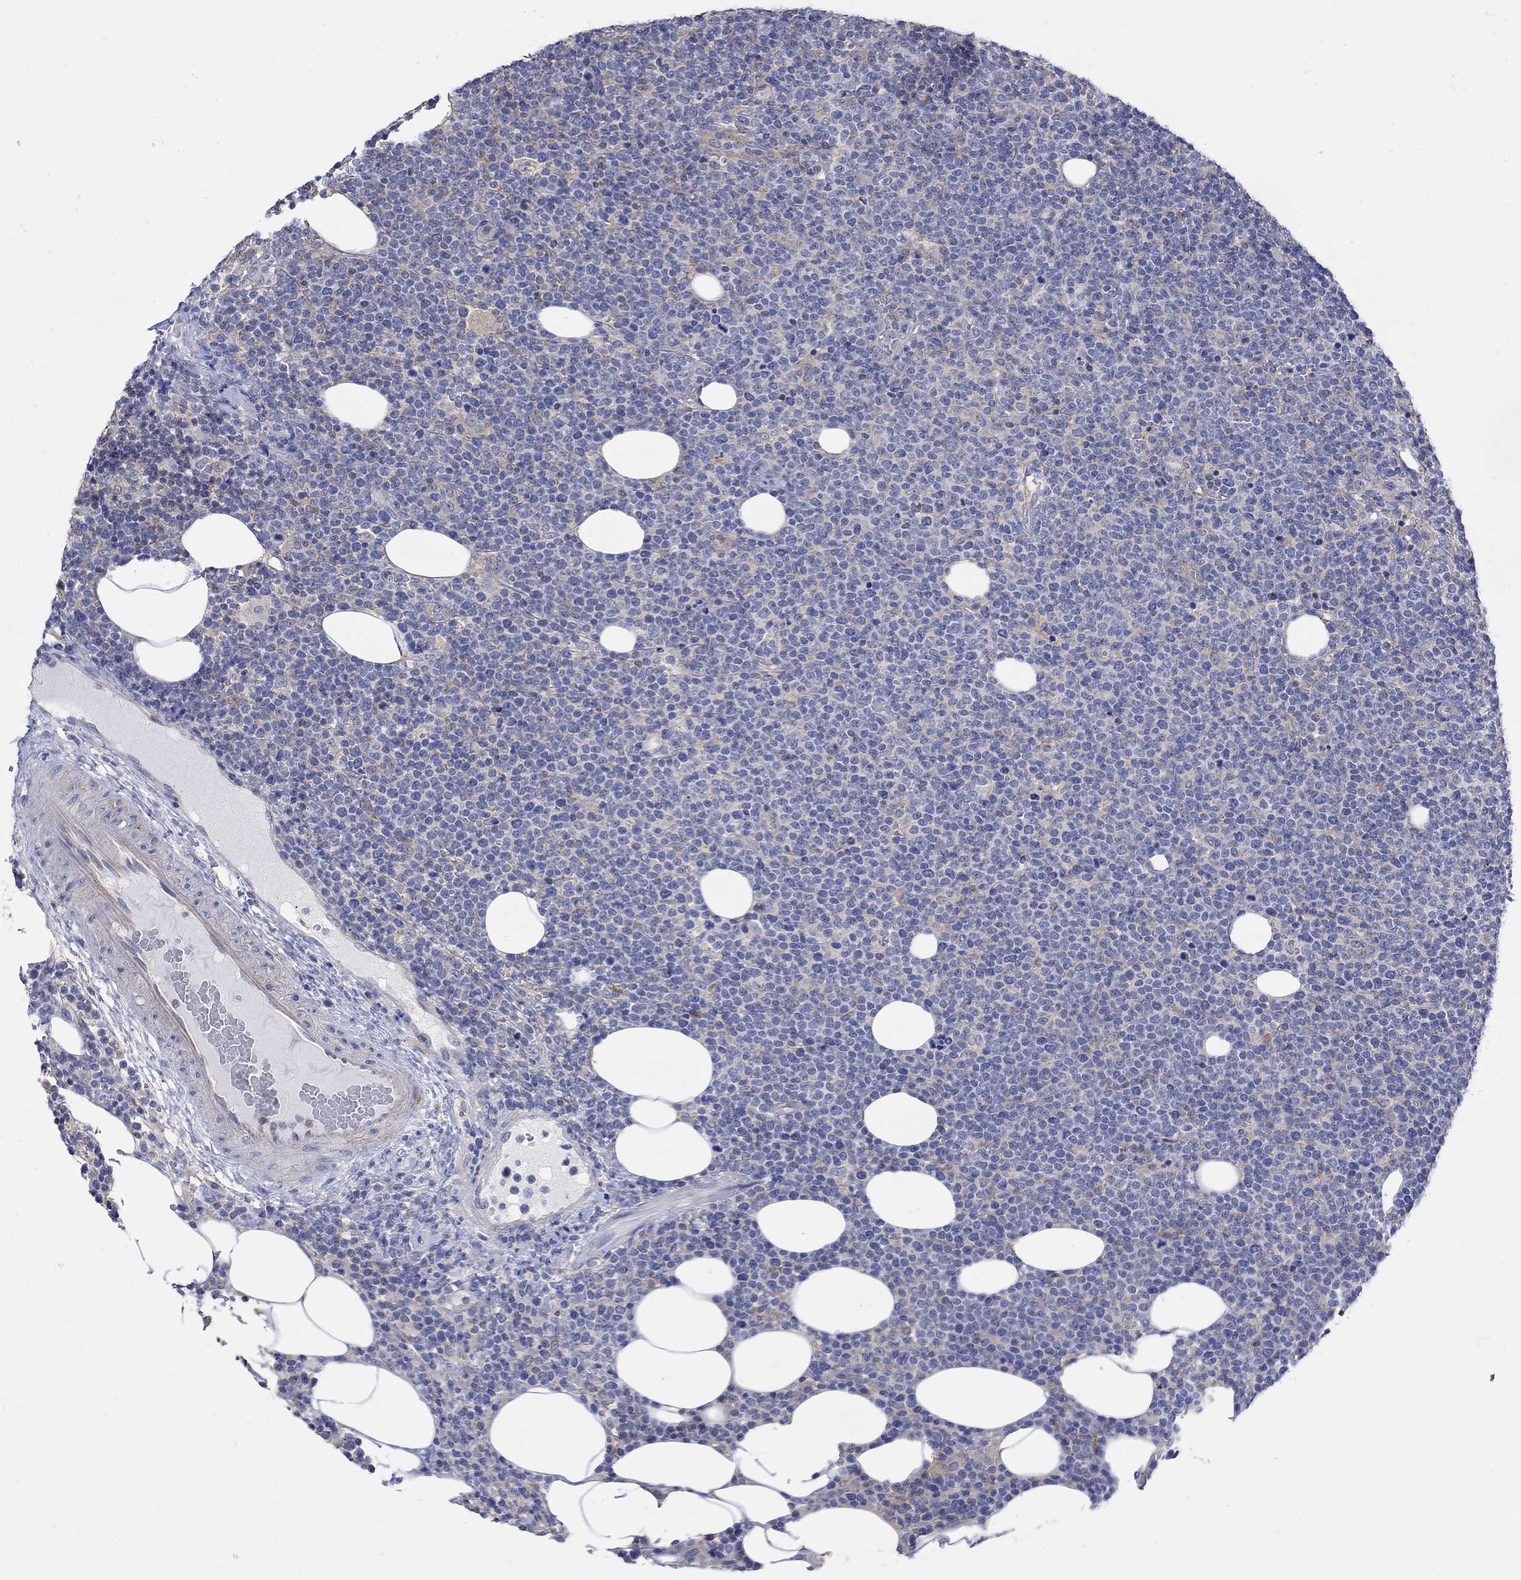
{"staining": {"intensity": "negative", "quantity": "none", "location": "none"}, "tissue": "lymphoma", "cell_type": "Tumor cells", "image_type": "cancer", "snomed": [{"axis": "morphology", "description": "Malignant lymphoma, non-Hodgkin's type, High grade"}, {"axis": "topography", "description": "Lymph node"}], "caption": "Lymphoma was stained to show a protein in brown. There is no significant expression in tumor cells.", "gene": "TEKT3", "patient": {"sex": "male", "age": 61}}